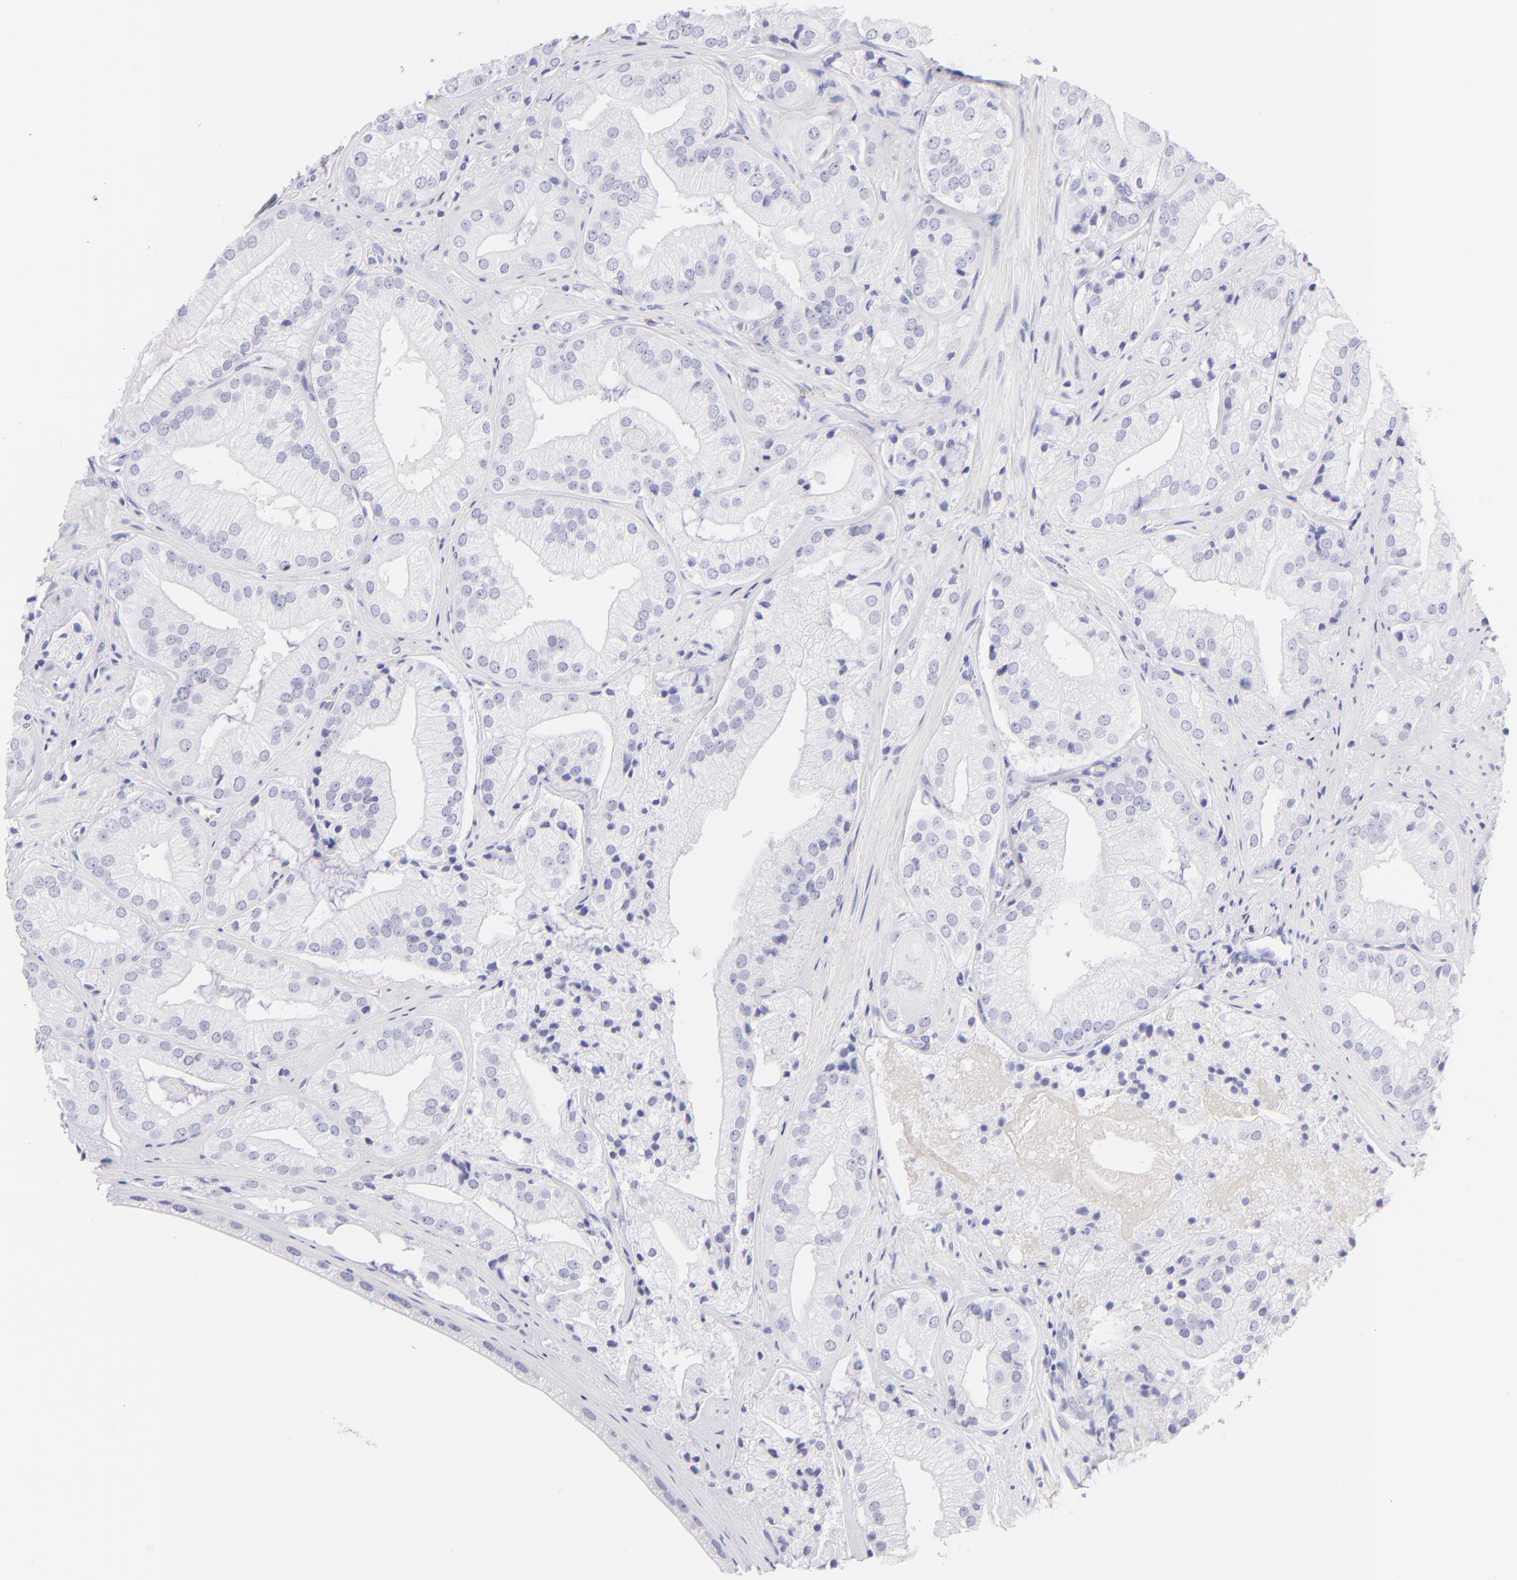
{"staining": {"intensity": "negative", "quantity": "none", "location": "none"}, "tissue": "prostate cancer", "cell_type": "Tumor cells", "image_type": "cancer", "snomed": [{"axis": "morphology", "description": "Adenocarcinoma, Low grade"}, {"axis": "topography", "description": "Prostate"}], "caption": "DAB immunohistochemical staining of adenocarcinoma (low-grade) (prostate) displays no significant expression in tumor cells.", "gene": "SDC1", "patient": {"sex": "male", "age": 60}}